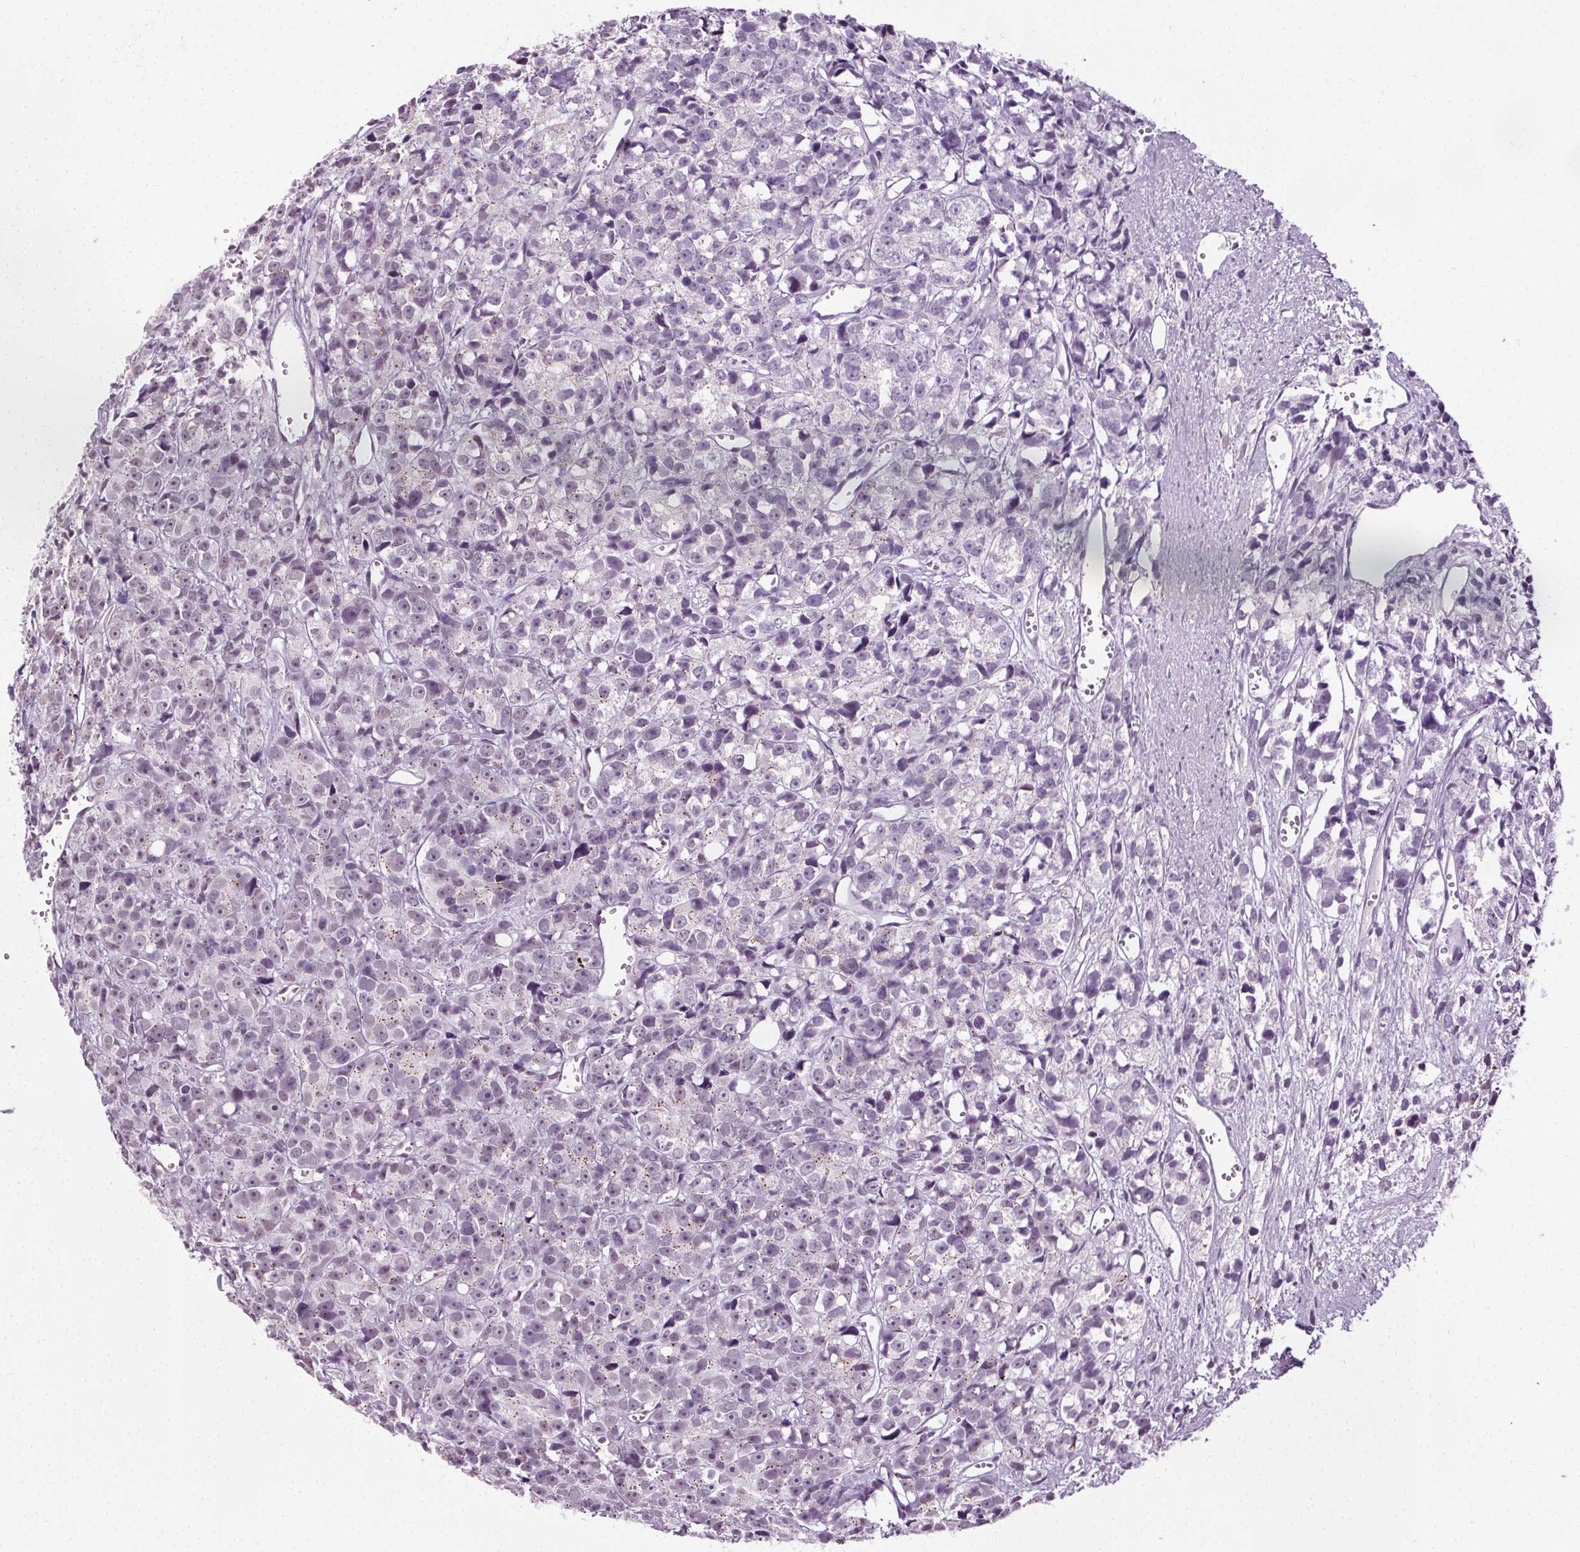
{"staining": {"intensity": "weak", "quantity": "<25%", "location": "cytoplasmic/membranous"}, "tissue": "prostate cancer", "cell_type": "Tumor cells", "image_type": "cancer", "snomed": [{"axis": "morphology", "description": "Adenocarcinoma, High grade"}, {"axis": "topography", "description": "Prostate"}], "caption": "IHC photomicrograph of neoplastic tissue: prostate cancer stained with DAB shows no significant protein staining in tumor cells.", "gene": "CEBPA", "patient": {"sex": "male", "age": 77}}